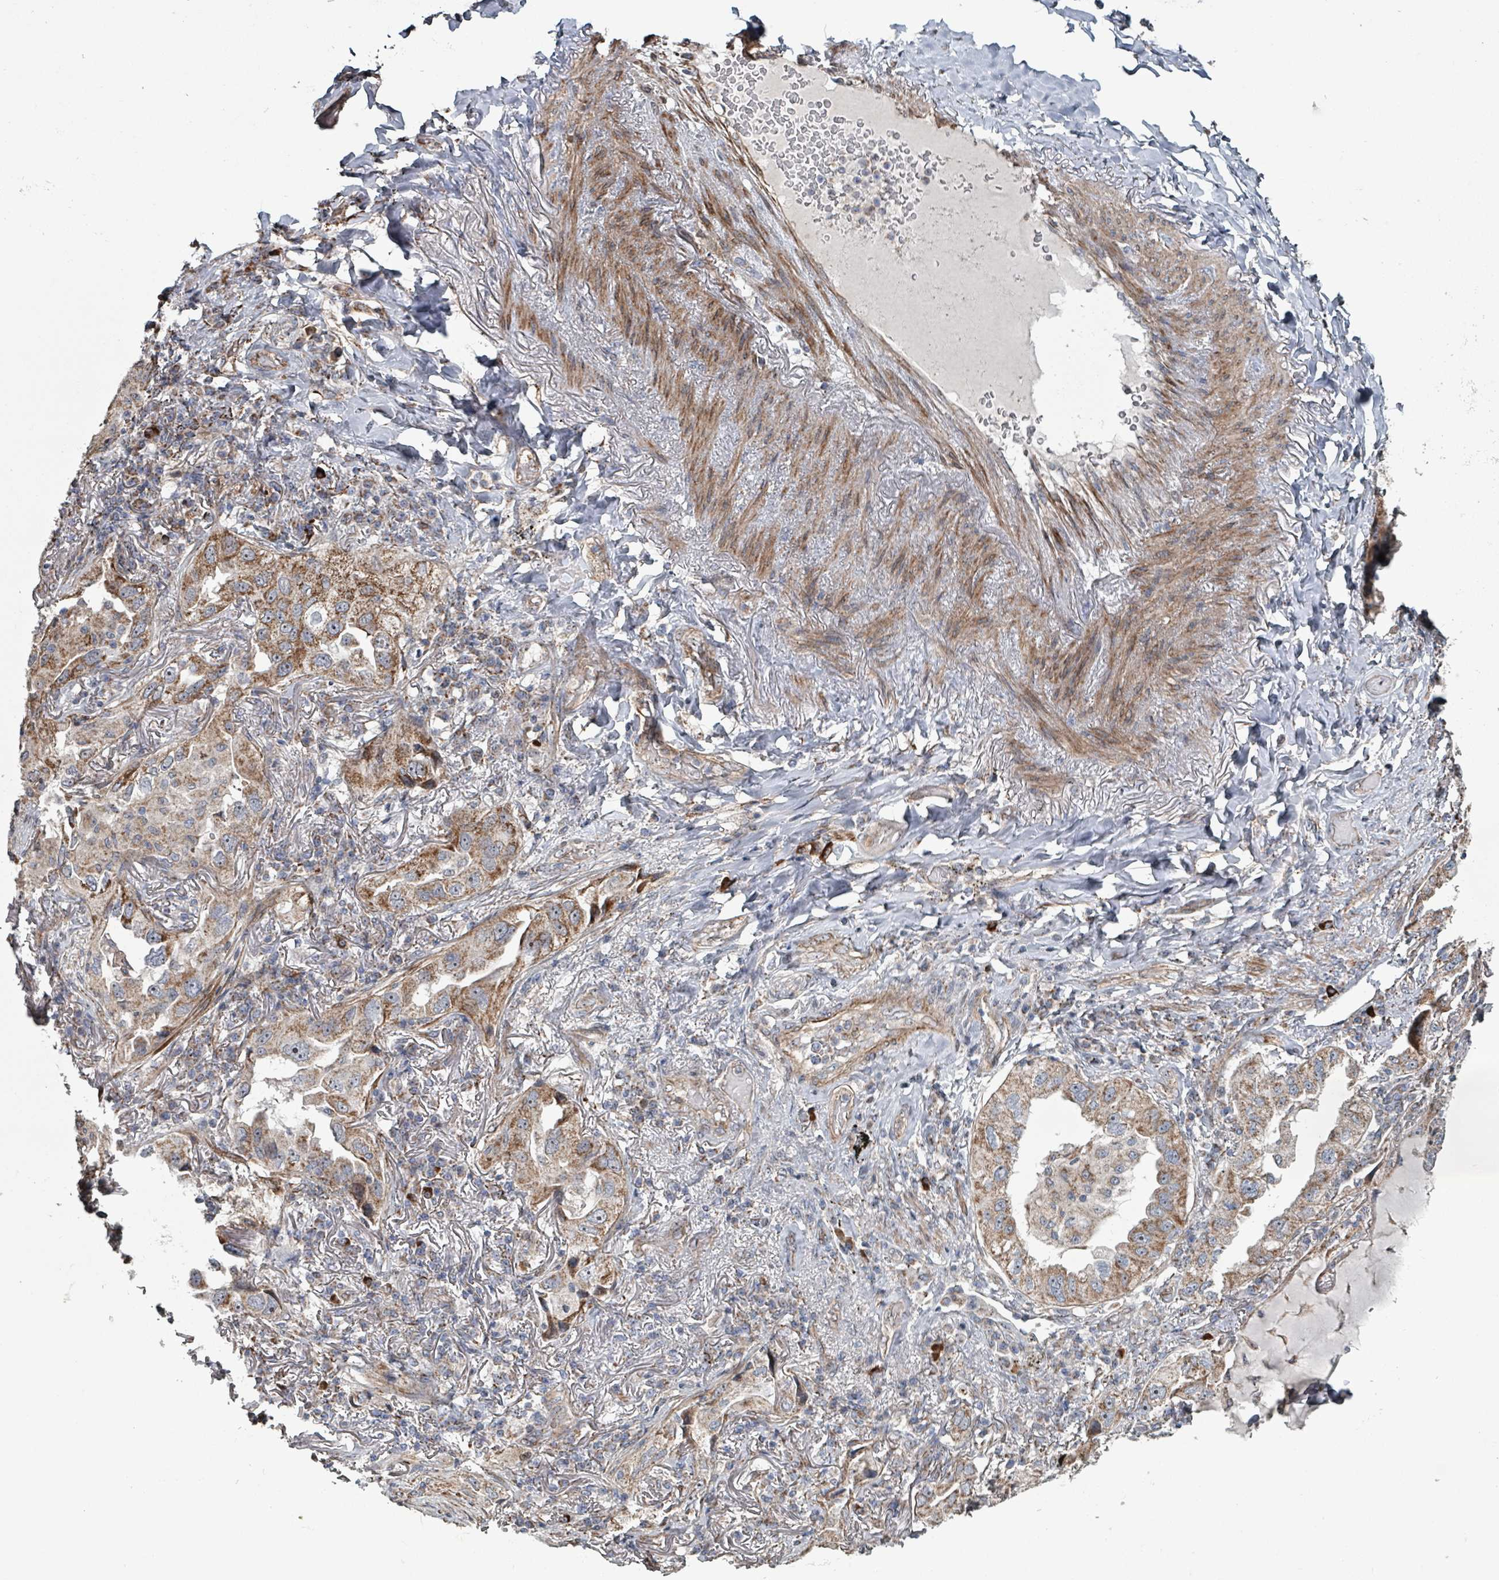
{"staining": {"intensity": "moderate", "quantity": ">75%", "location": "cytoplasmic/membranous"}, "tissue": "lung cancer", "cell_type": "Tumor cells", "image_type": "cancer", "snomed": [{"axis": "morphology", "description": "Adenocarcinoma, NOS"}, {"axis": "topography", "description": "Lung"}], "caption": "A micrograph showing moderate cytoplasmic/membranous staining in about >75% of tumor cells in lung adenocarcinoma, as visualized by brown immunohistochemical staining.", "gene": "MRPL4", "patient": {"sex": "female", "age": 69}}